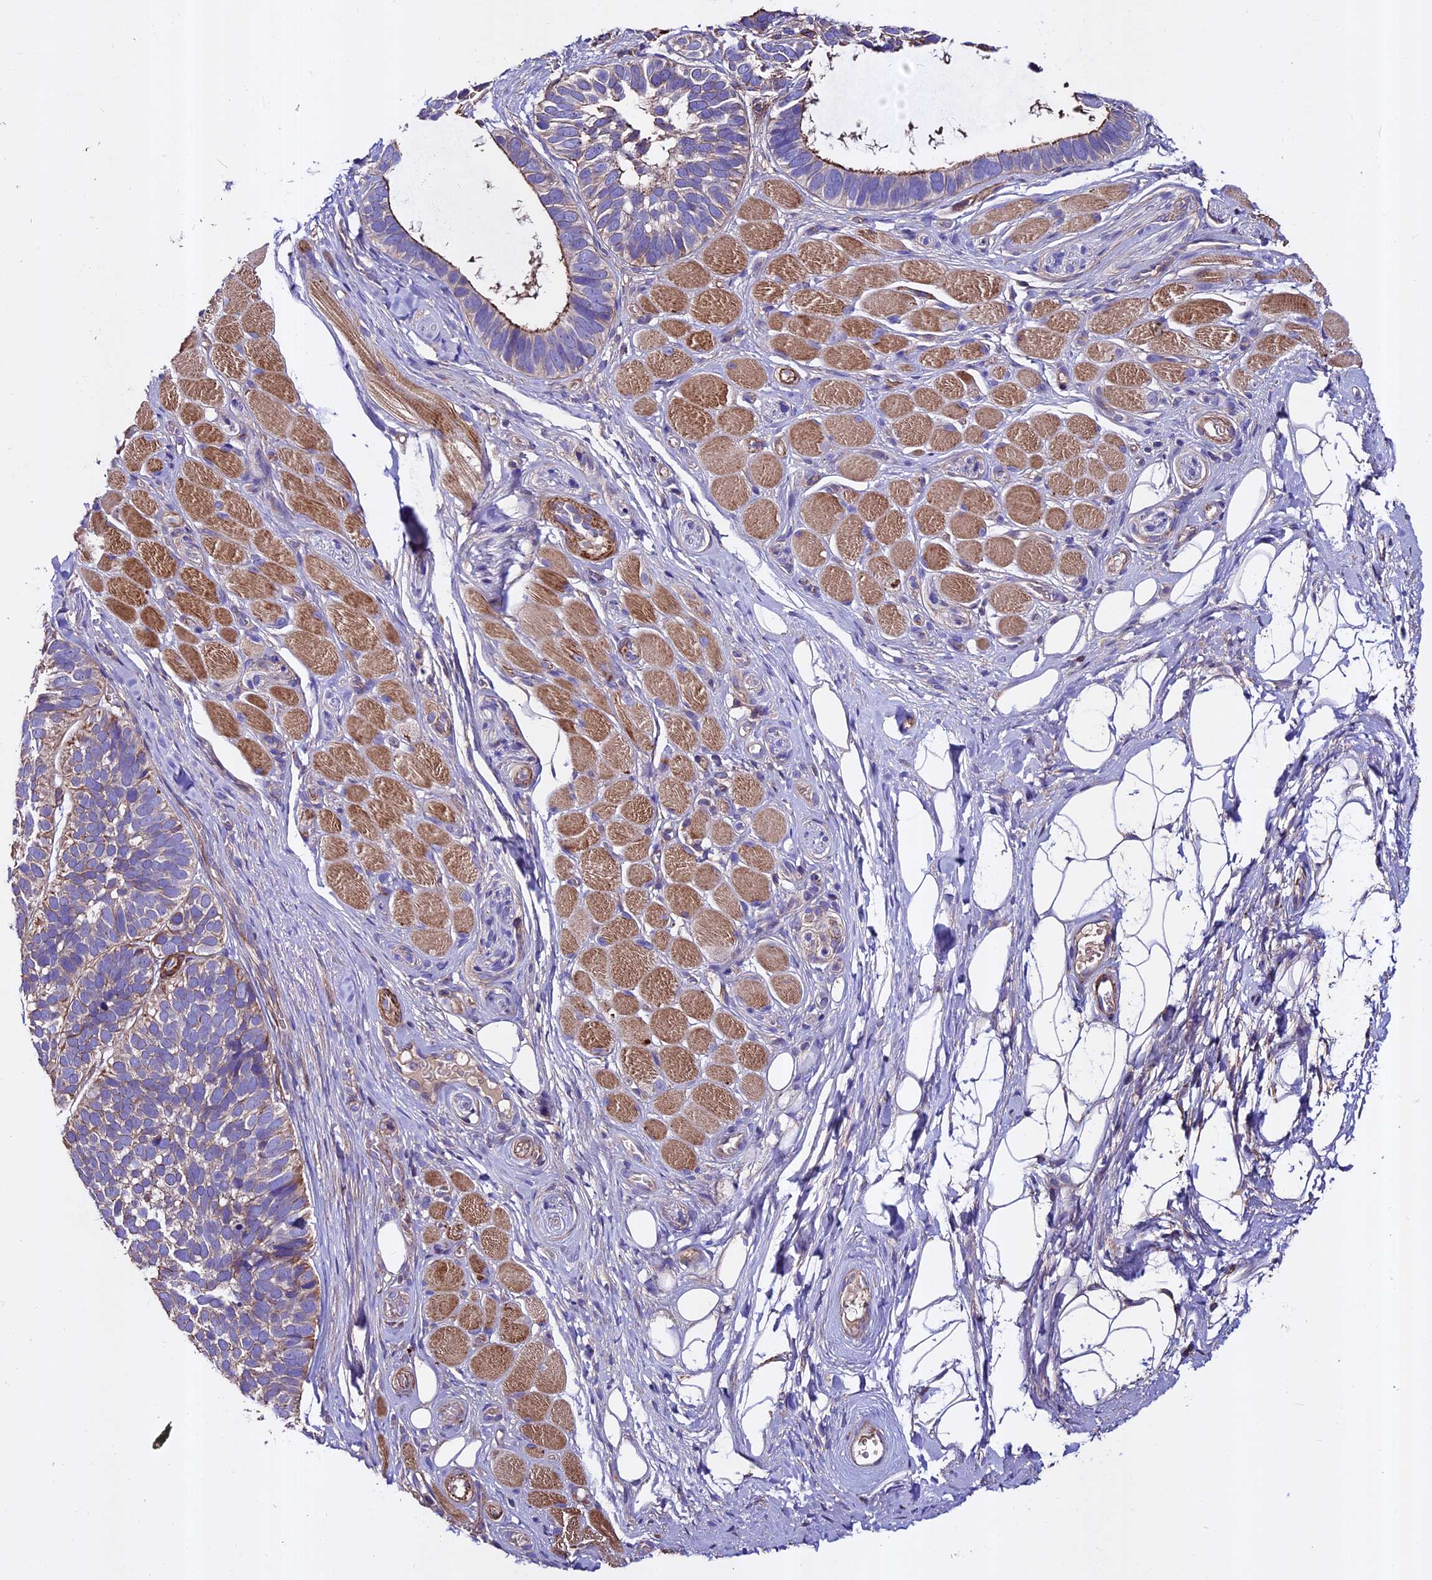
{"staining": {"intensity": "weak", "quantity": "25%-75%", "location": "cytoplasmic/membranous"}, "tissue": "skin cancer", "cell_type": "Tumor cells", "image_type": "cancer", "snomed": [{"axis": "morphology", "description": "Basal cell carcinoma"}, {"axis": "topography", "description": "Skin"}], "caption": "A histopathology image of skin cancer (basal cell carcinoma) stained for a protein demonstrates weak cytoplasmic/membranous brown staining in tumor cells.", "gene": "EVA1B", "patient": {"sex": "male", "age": 62}}